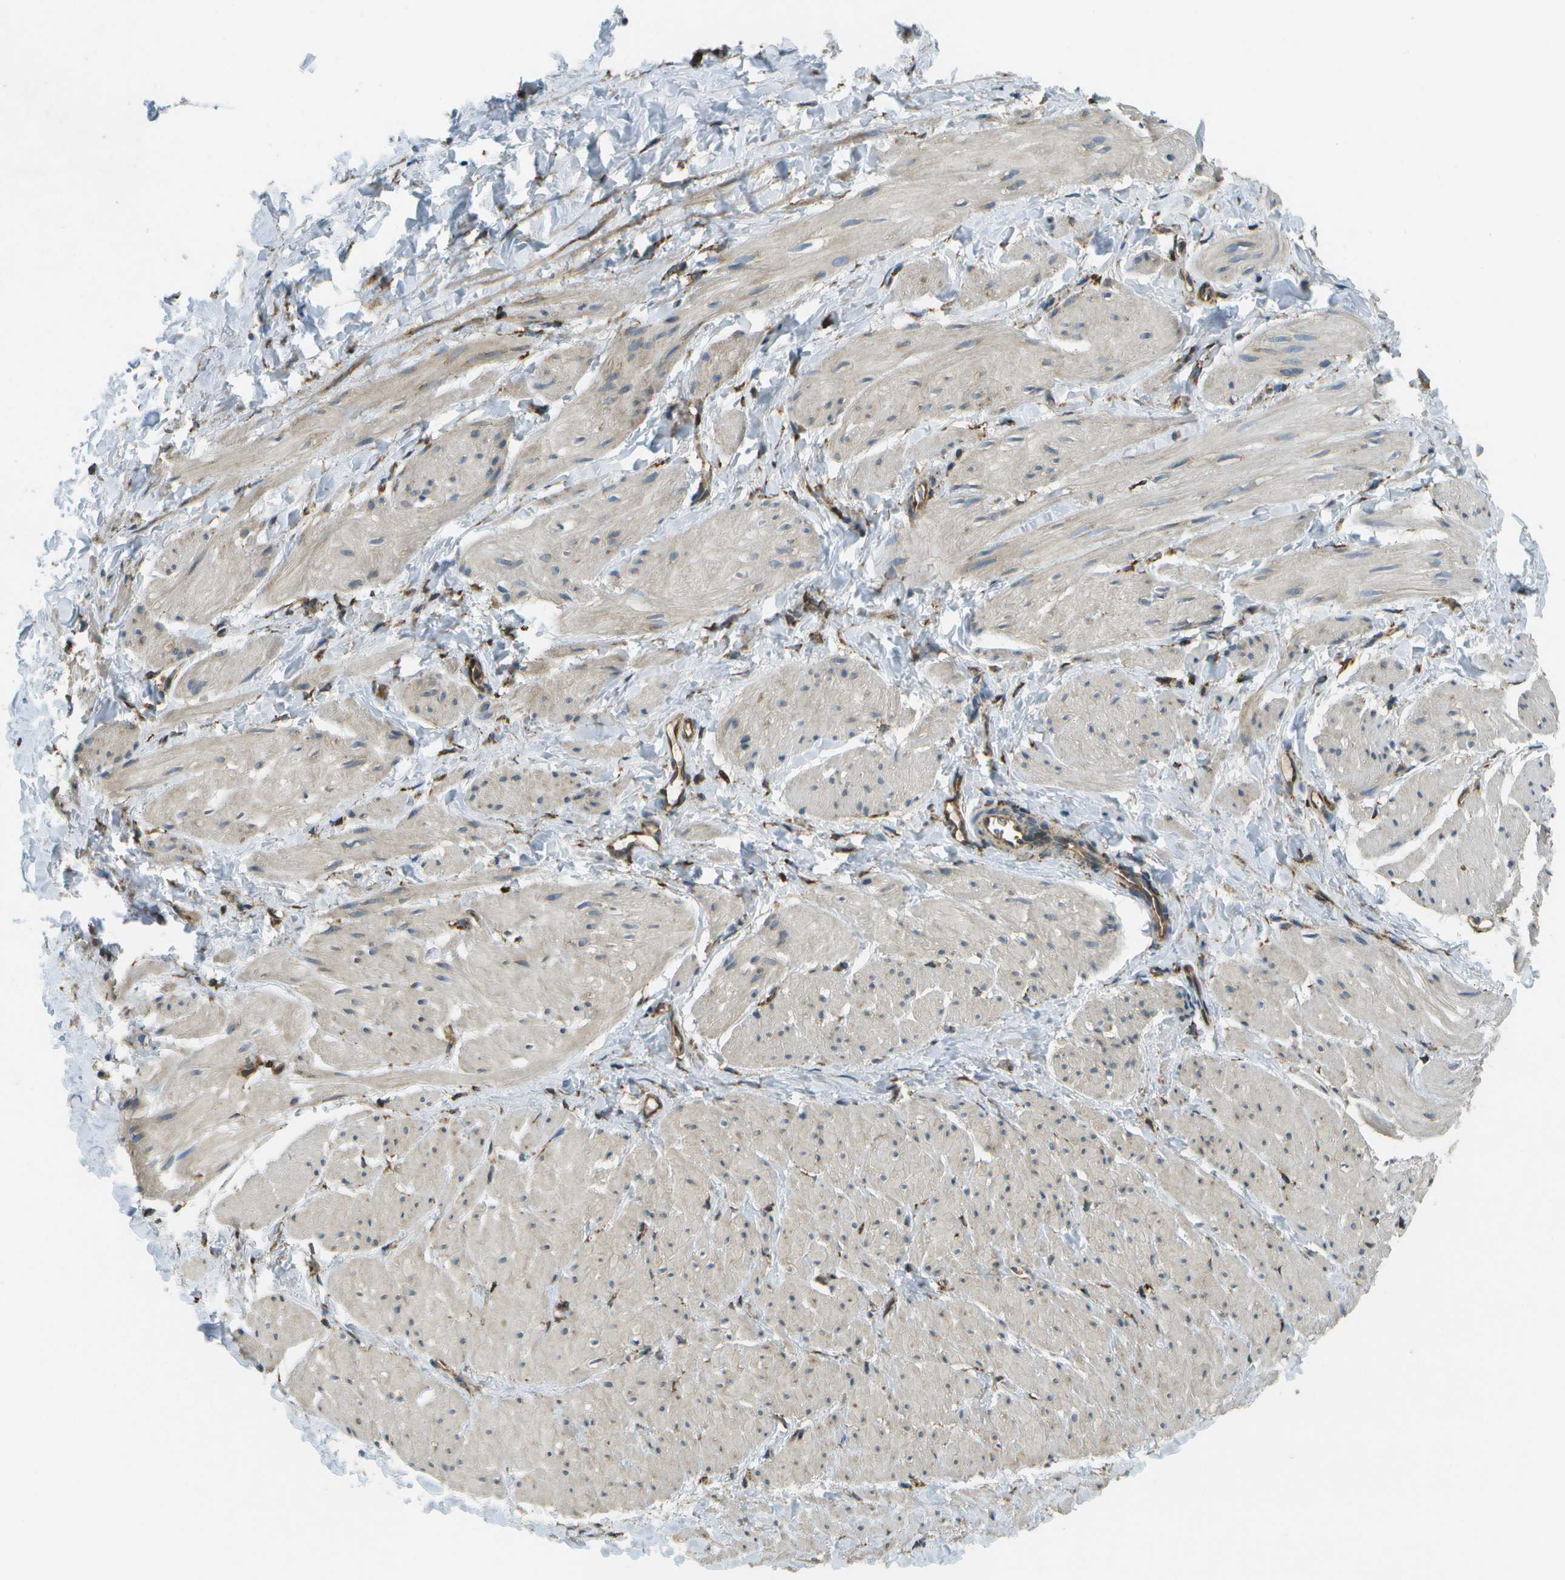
{"staining": {"intensity": "weak", "quantity": "25%-75%", "location": "cytoplasmic/membranous"}, "tissue": "smooth muscle", "cell_type": "Smooth muscle cells", "image_type": "normal", "snomed": [{"axis": "morphology", "description": "Normal tissue, NOS"}, {"axis": "topography", "description": "Smooth muscle"}], "caption": "Normal smooth muscle was stained to show a protein in brown. There is low levels of weak cytoplasmic/membranous positivity in about 25%-75% of smooth muscle cells. The protein of interest is stained brown, and the nuclei are stained in blue (DAB (3,3'-diaminobenzidine) IHC with brightfield microscopy, high magnification).", "gene": "PDIA4", "patient": {"sex": "male", "age": 16}}